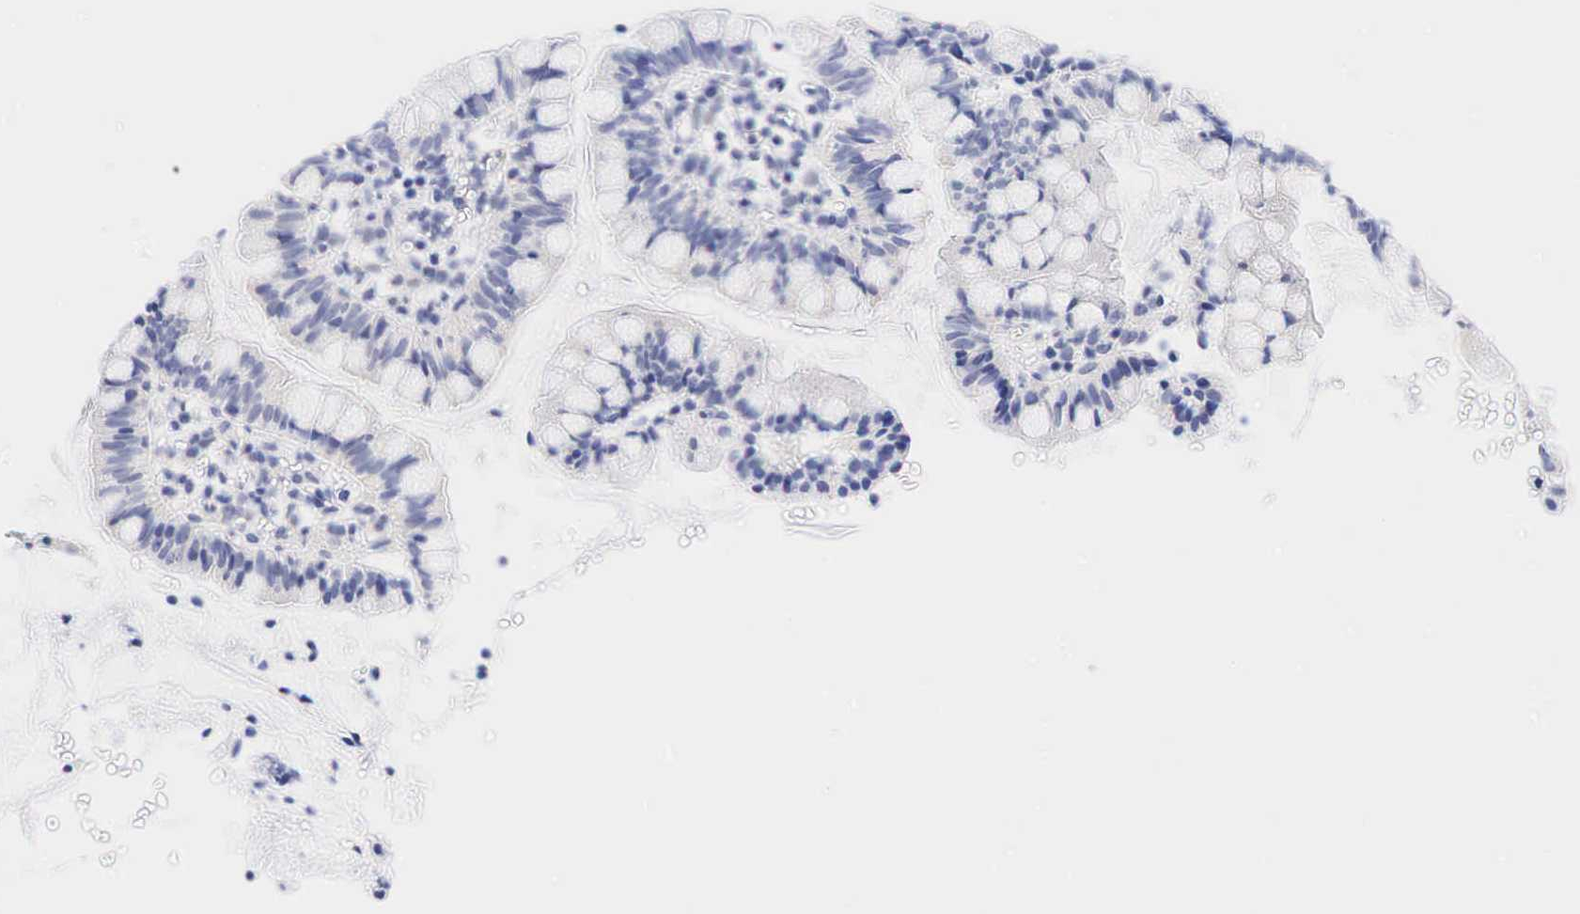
{"staining": {"intensity": "negative", "quantity": "none", "location": "none"}, "tissue": "small intestine", "cell_type": "Glandular cells", "image_type": "normal", "snomed": [{"axis": "morphology", "description": "Normal tissue, NOS"}, {"axis": "topography", "description": "Small intestine"}], "caption": "This is an immunohistochemistry image of benign small intestine. There is no staining in glandular cells.", "gene": "AR", "patient": {"sex": "male", "age": 1}}